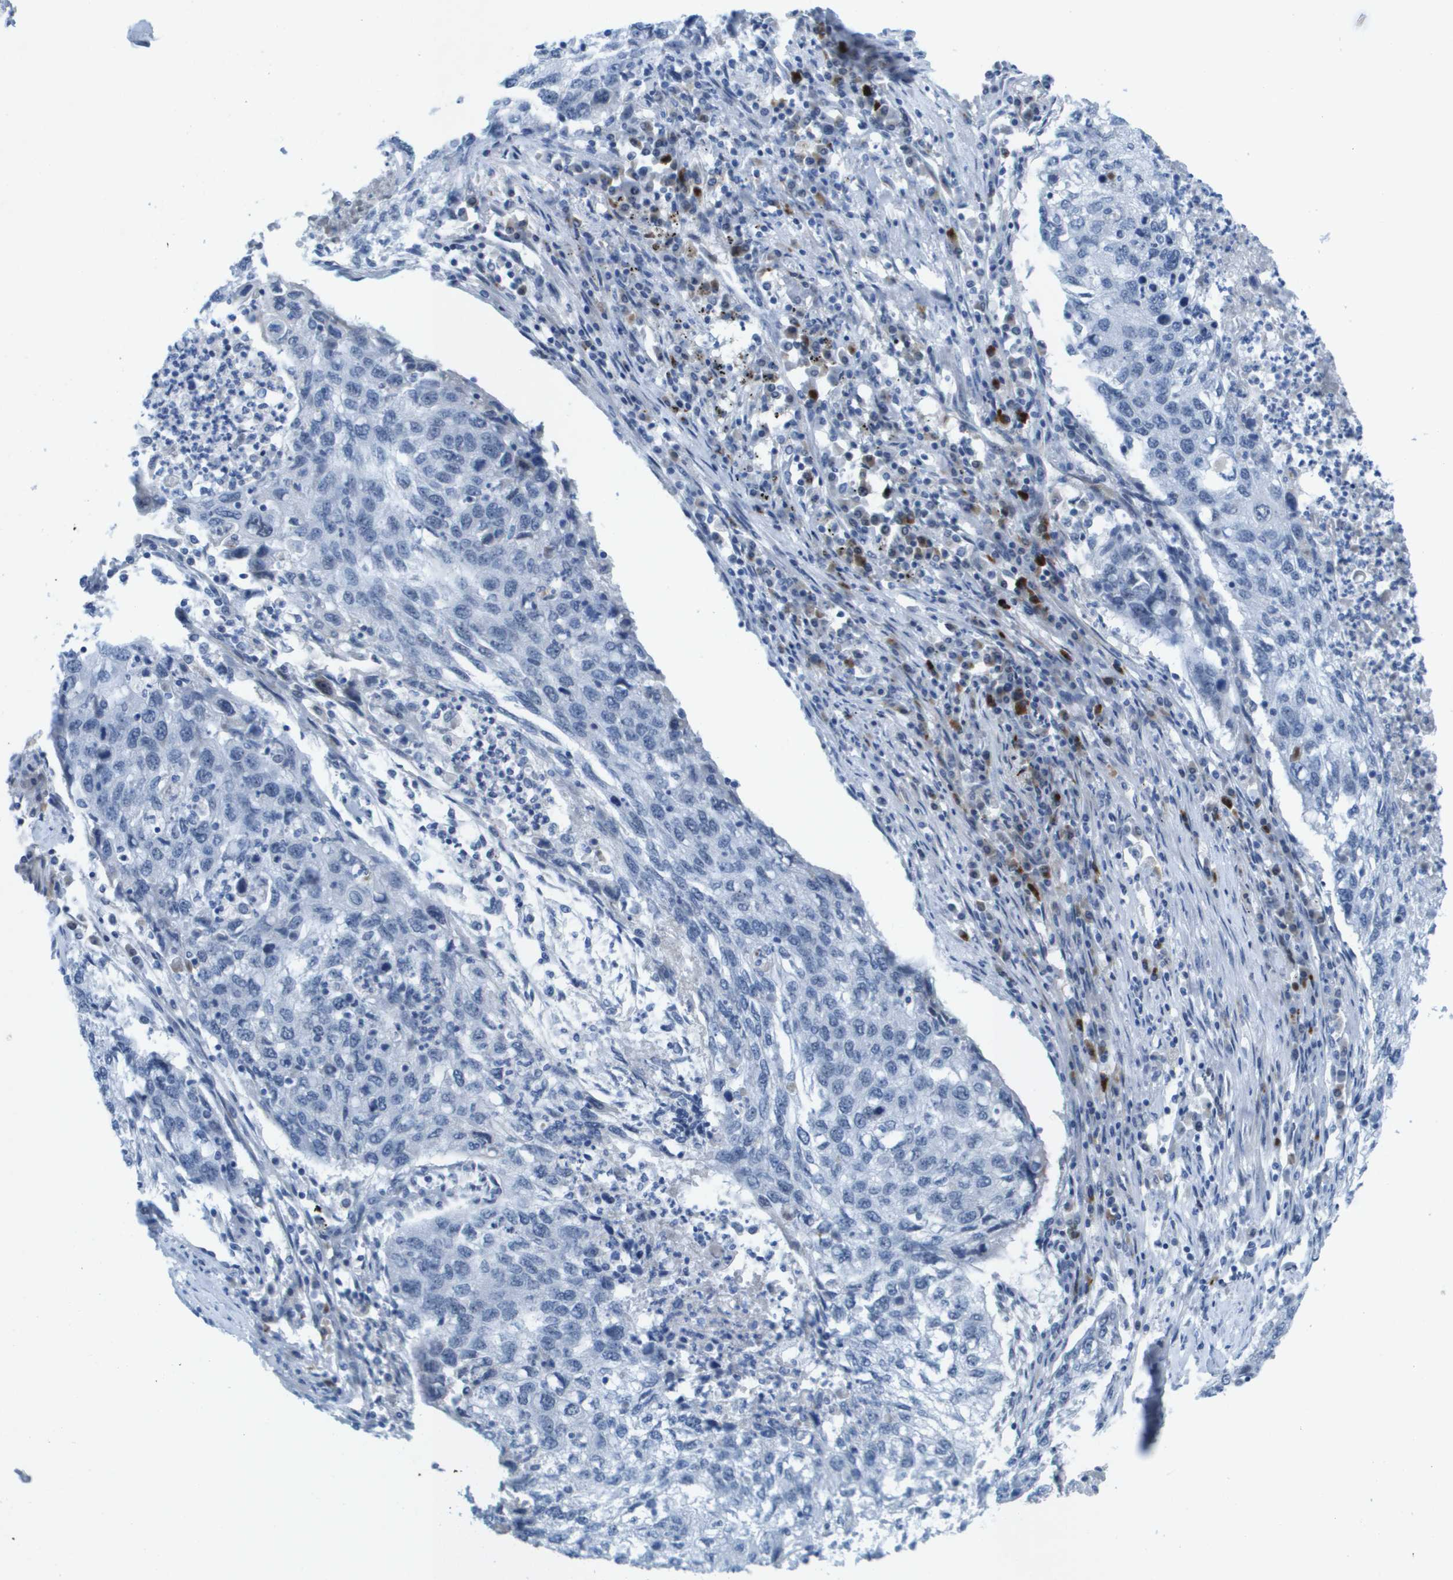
{"staining": {"intensity": "negative", "quantity": "none", "location": "none"}, "tissue": "lung cancer", "cell_type": "Tumor cells", "image_type": "cancer", "snomed": [{"axis": "morphology", "description": "Squamous cell carcinoma, NOS"}, {"axis": "topography", "description": "Lung"}], "caption": "IHC histopathology image of neoplastic tissue: human lung cancer stained with DAB (3,3'-diaminobenzidine) exhibits no significant protein staining in tumor cells. (Stains: DAB IHC with hematoxylin counter stain, Microscopy: brightfield microscopy at high magnification).", "gene": "TP53RK", "patient": {"sex": "female", "age": 63}}